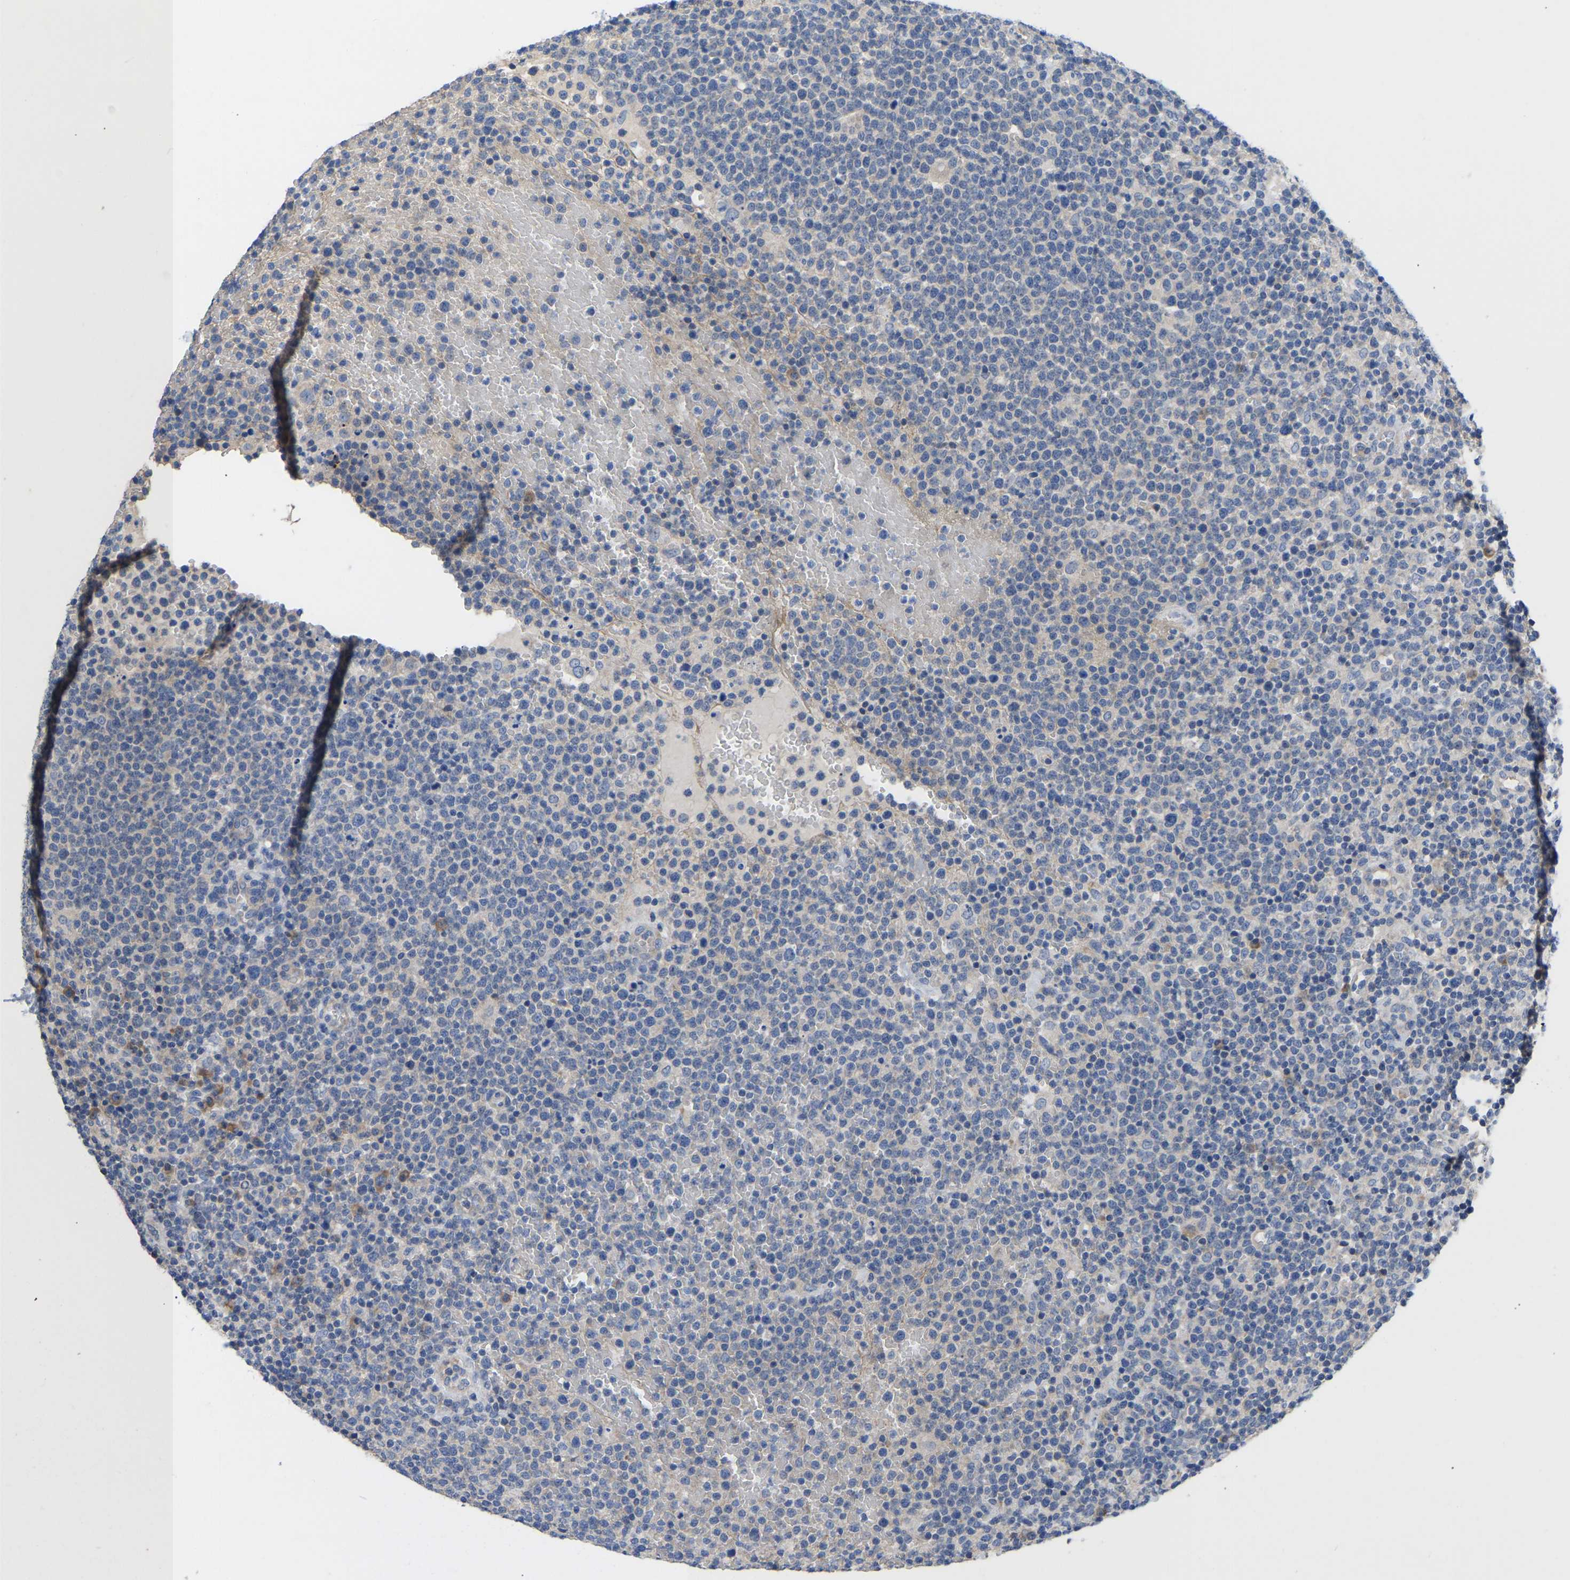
{"staining": {"intensity": "negative", "quantity": "none", "location": "none"}, "tissue": "lymphoma", "cell_type": "Tumor cells", "image_type": "cancer", "snomed": [{"axis": "morphology", "description": "Malignant lymphoma, non-Hodgkin's type, High grade"}, {"axis": "topography", "description": "Lymph node"}], "caption": "High-grade malignant lymphoma, non-Hodgkin's type was stained to show a protein in brown. There is no significant staining in tumor cells.", "gene": "ABCA10", "patient": {"sex": "male", "age": 61}}